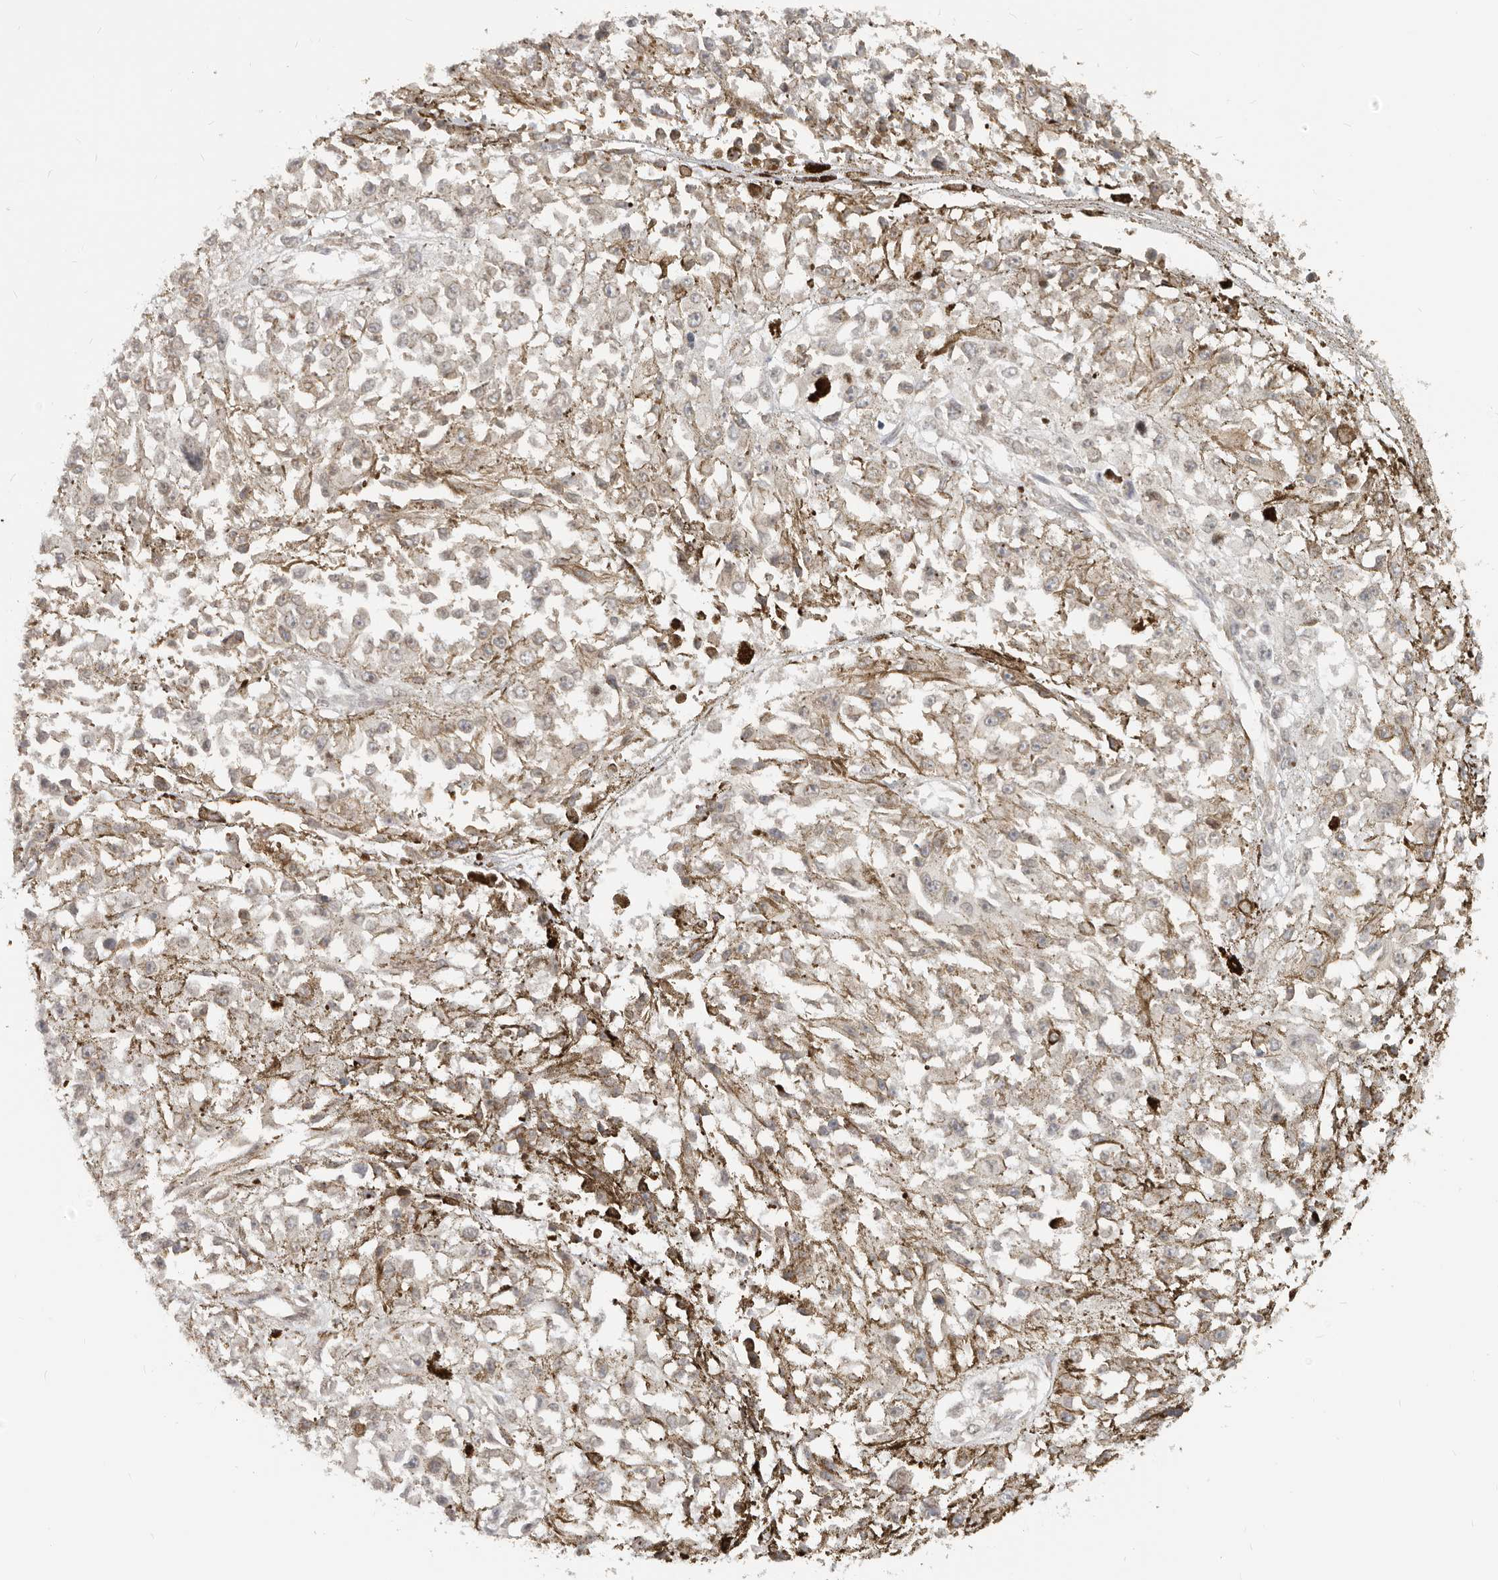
{"staining": {"intensity": "negative", "quantity": "none", "location": "none"}, "tissue": "melanoma", "cell_type": "Tumor cells", "image_type": "cancer", "snomed": [{"axis": "morphology", "description": "Malignant melanoma, Metastatic site"}, {"axis": "topography", "description": "Lymph node"}], "caption": "Tumor cells are negative for protein expression in human malignant melanoma (metastatic site).", "gene": "NUP153", "patient": {"sex": "male", "age": 59}}